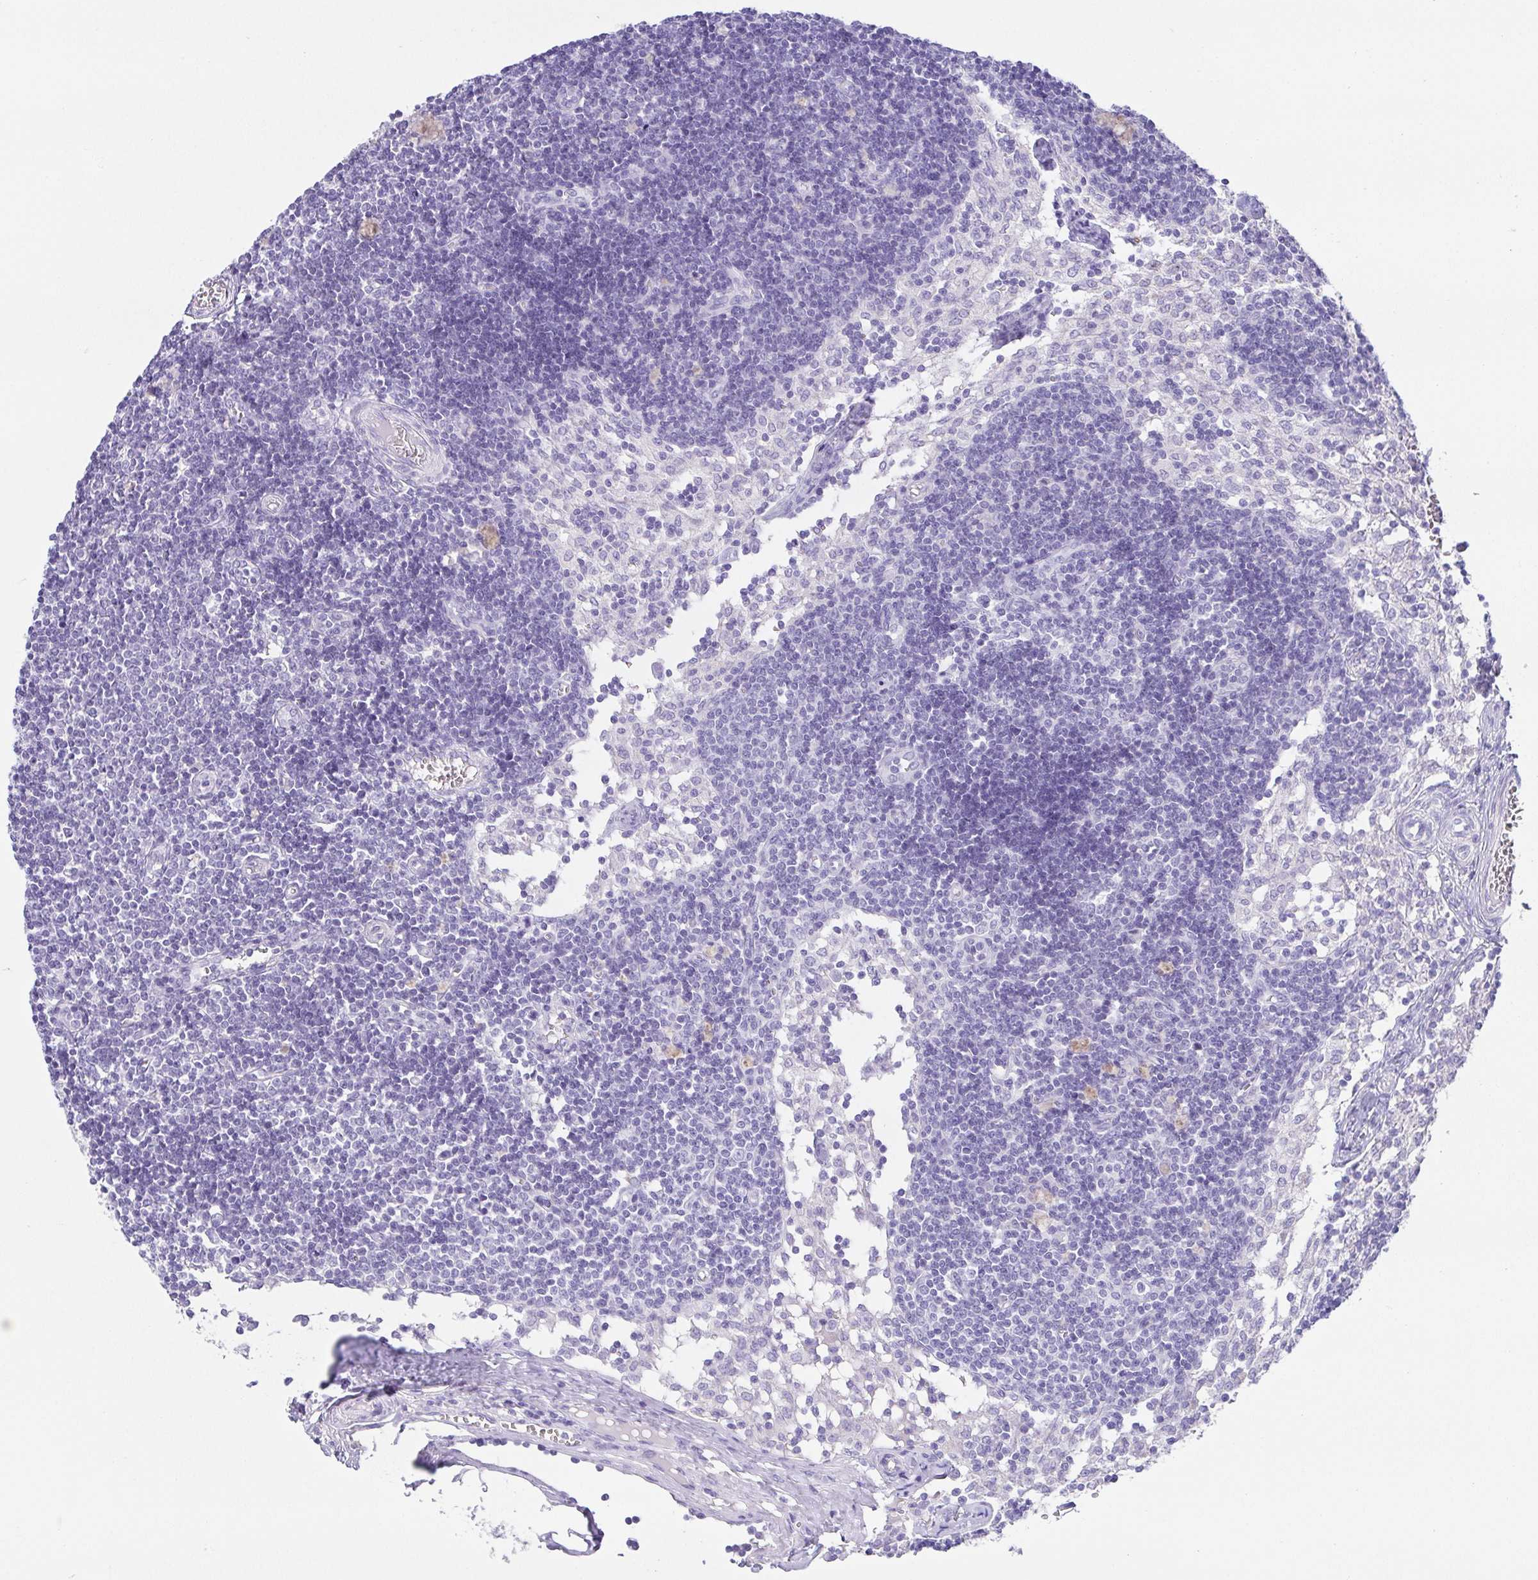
{"staining": {"intensity": "negative", "quantity": "none", "location": "none"}, "tissue": "lymph node", "cell_type": "Non-germinal center cells", "image_type": "normal", "snomed": [{"axis": "morphology", "description": "Normal tissue, NOS"}, {"axis": "topography", "description": "Lymph node"}], "caption": "Benign lymph node was stained to show a protein in brown. There is no significant positivity in non-germinal center cells. The staining was performed using DAB to visualize the protein expression in brown, while the nuclei were stained in blue with hematoxylin (Magnification: 20x).", "gene": "HAPLN2", "patient": {"sex": "female", "age": 31}}